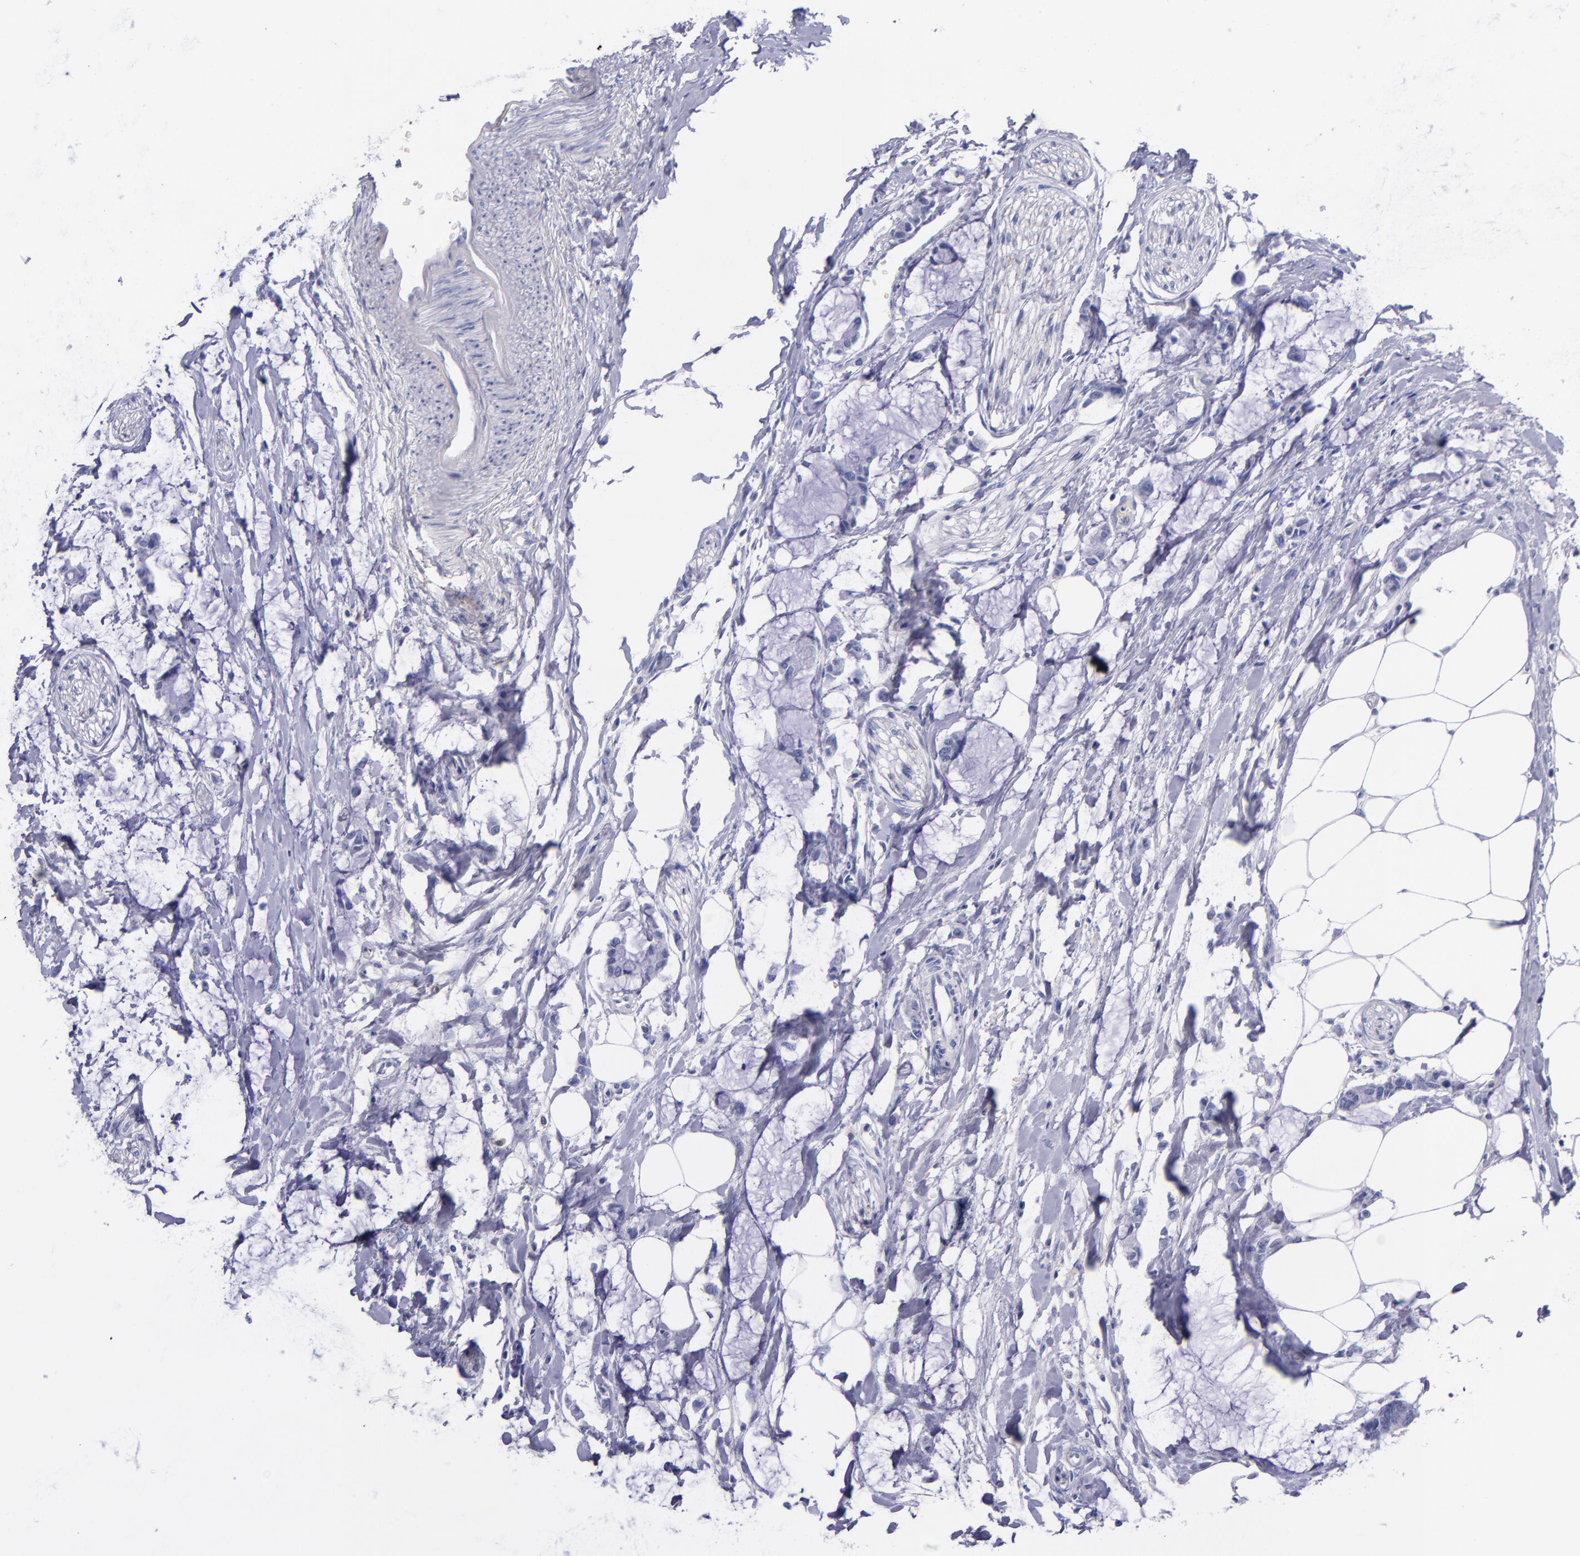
{"staining": {"intensity": "negative", "quantity": "none", "location": "none"}, "tissue": "colorectal cancer", "cell_type": "Tumor cells", "image_type": "cancer", "snomed": [{"axis": "morphology", "description": "Normal tissue, NOS"}, {"axis": "morphology", "description": "Adenocarcinoma, NOS"}, {"axis": "topography", "description": "Colon"}, {"axis": "topography", "description": "Peripheral nerve tissue"}], "caption": "A micrograph of colorectal cancer (adenocarcinoma) stained for a protein reveals no brown staining in tumor cells.", "gene": "SV2A", "patient": {"sex": "male", "age": 14}}